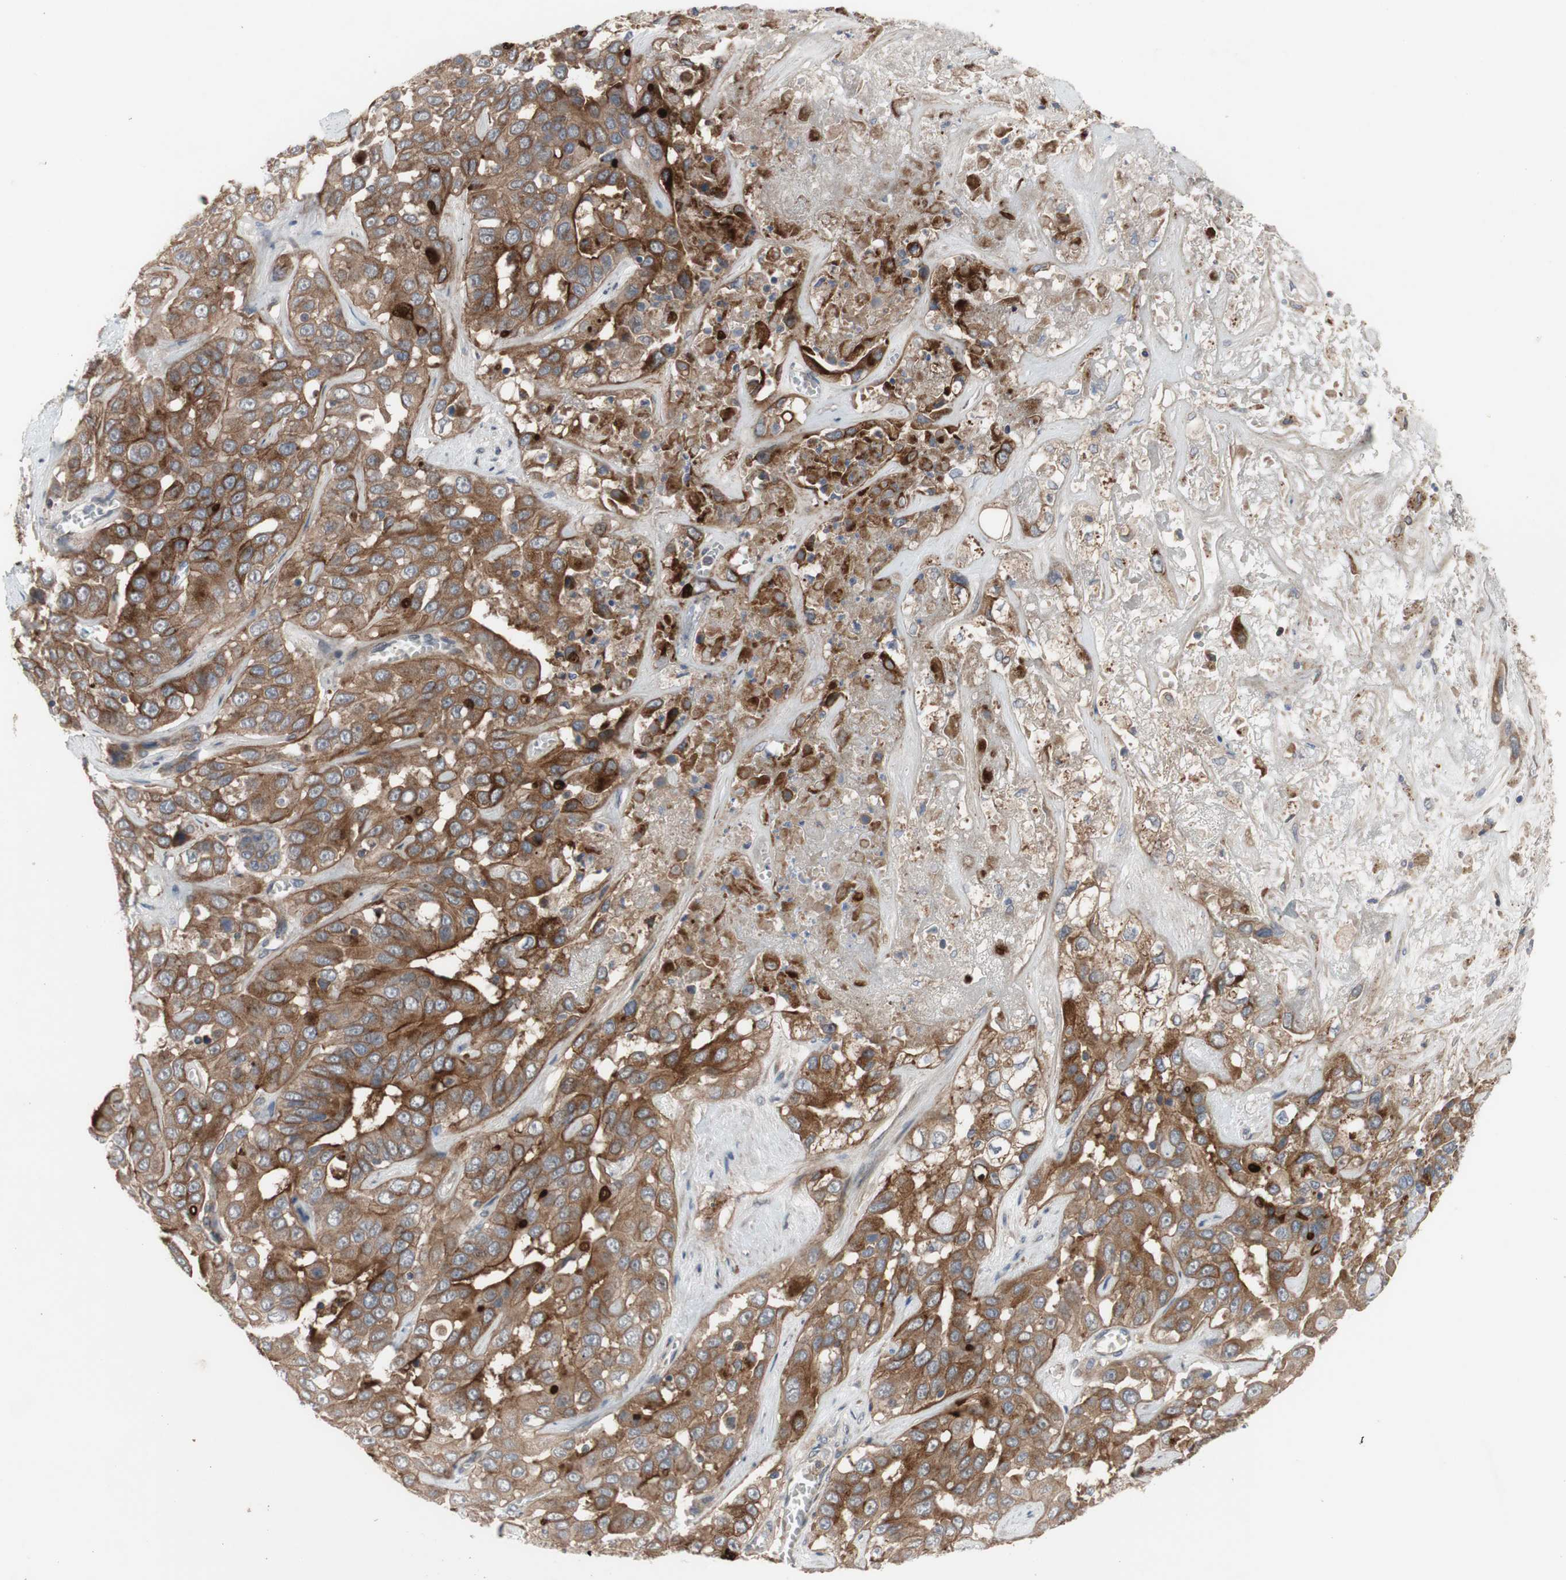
{"staining": {"intensity": "strong", "quantity": ">75%", "location": "cytoplasmic/membranous"}, "tissue": "liver cancer", "cell_type": "Tumor cells", "image_type": "cancer", "snomed": [{"axis": "morphology", "description": "Cholangiocarcinoma"}, {"axis": "topography", "description": "Liver"}], "caption": "Tumor cells demonstrate strong cytoplasmic/membranous positivity in approximately >75% of cells in liver cholangiocarcinoma. Using DAB (3,3'-diaminobenzidine) (brown) and hematoxylin (blue) stains, captured at high magnification using brightfield microscopy.", "gene": "OAZ1", "patient": {"sex": "female", "age": 52}}